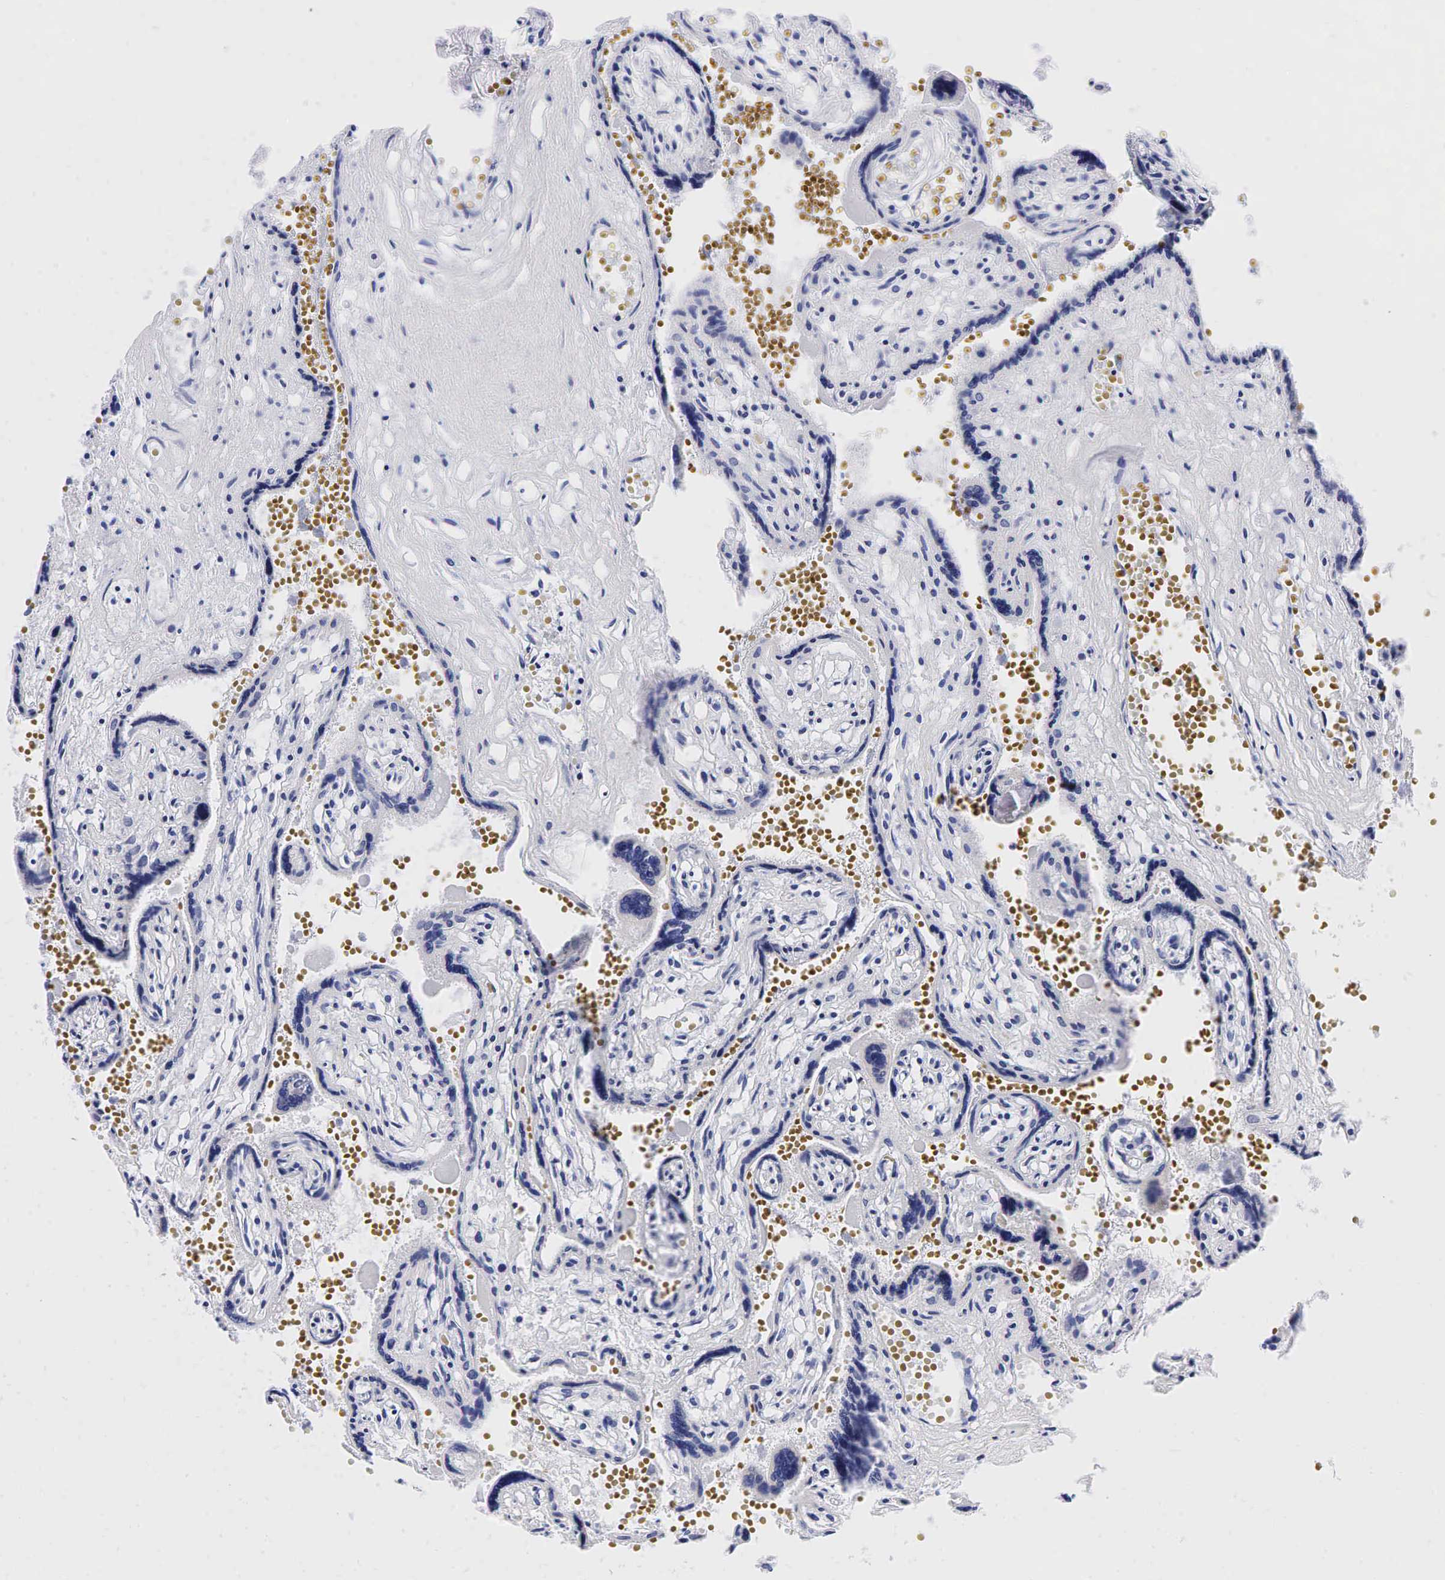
{"staining": {"intensity": "negative", "quantity": "none", "location": "none"}, "tissue": "placenta", "cell_type": "Decidual cells", "image_type": "normal", "snomed": [{"axis": "morphology", "description": "Normal tissue, NOS"}, {"axis": "topography", "description": "Placenta"}], "caption": "Immunohistochemistry (IHC) of benign human placenta reveals no expression in decidual cells.", "gene": "ACP3", "patient": {"sex": "female", "age": 40}}